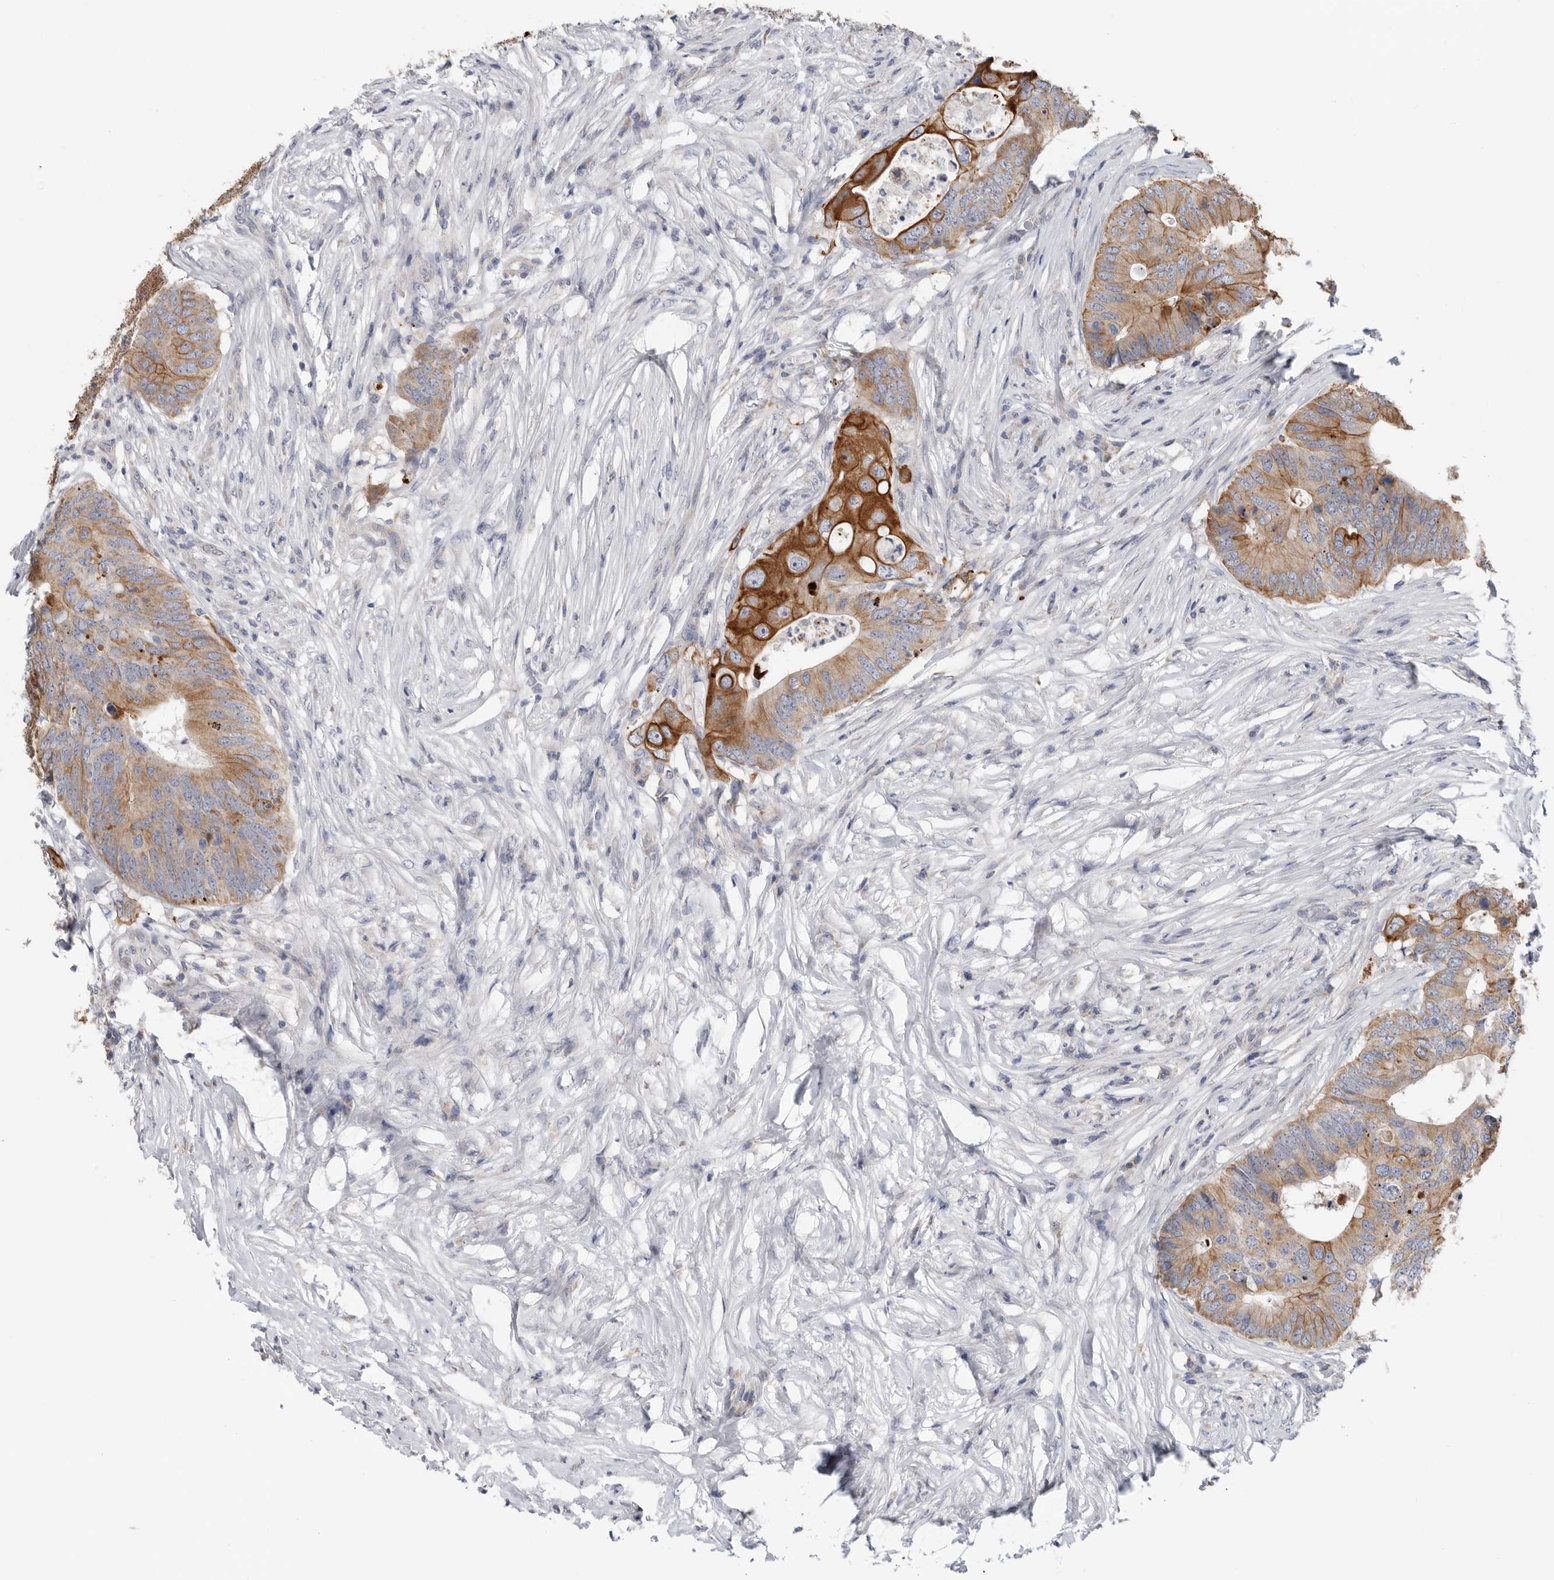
{"staining": {"intensity": "strong", "quantity": "<25%", "location": "cytoplasmic/membranous"}, "tissue": "colorectal cancer", "cell_type": "Tumor cells", "image_type": "cancer", "snomed": [{"axis": "morphology", "description": "Adenocarcinoma, NOS"}, {"axis": "topography", "description": "Colon"}], "caption": "Protein expression analysis of human colorectal cancer reveals strong cytoplasmic/membranous expression in approximately <25% of tumor cells.", "gene": "MTFR1L", "patient": {"sex": "male", "age": 71}}